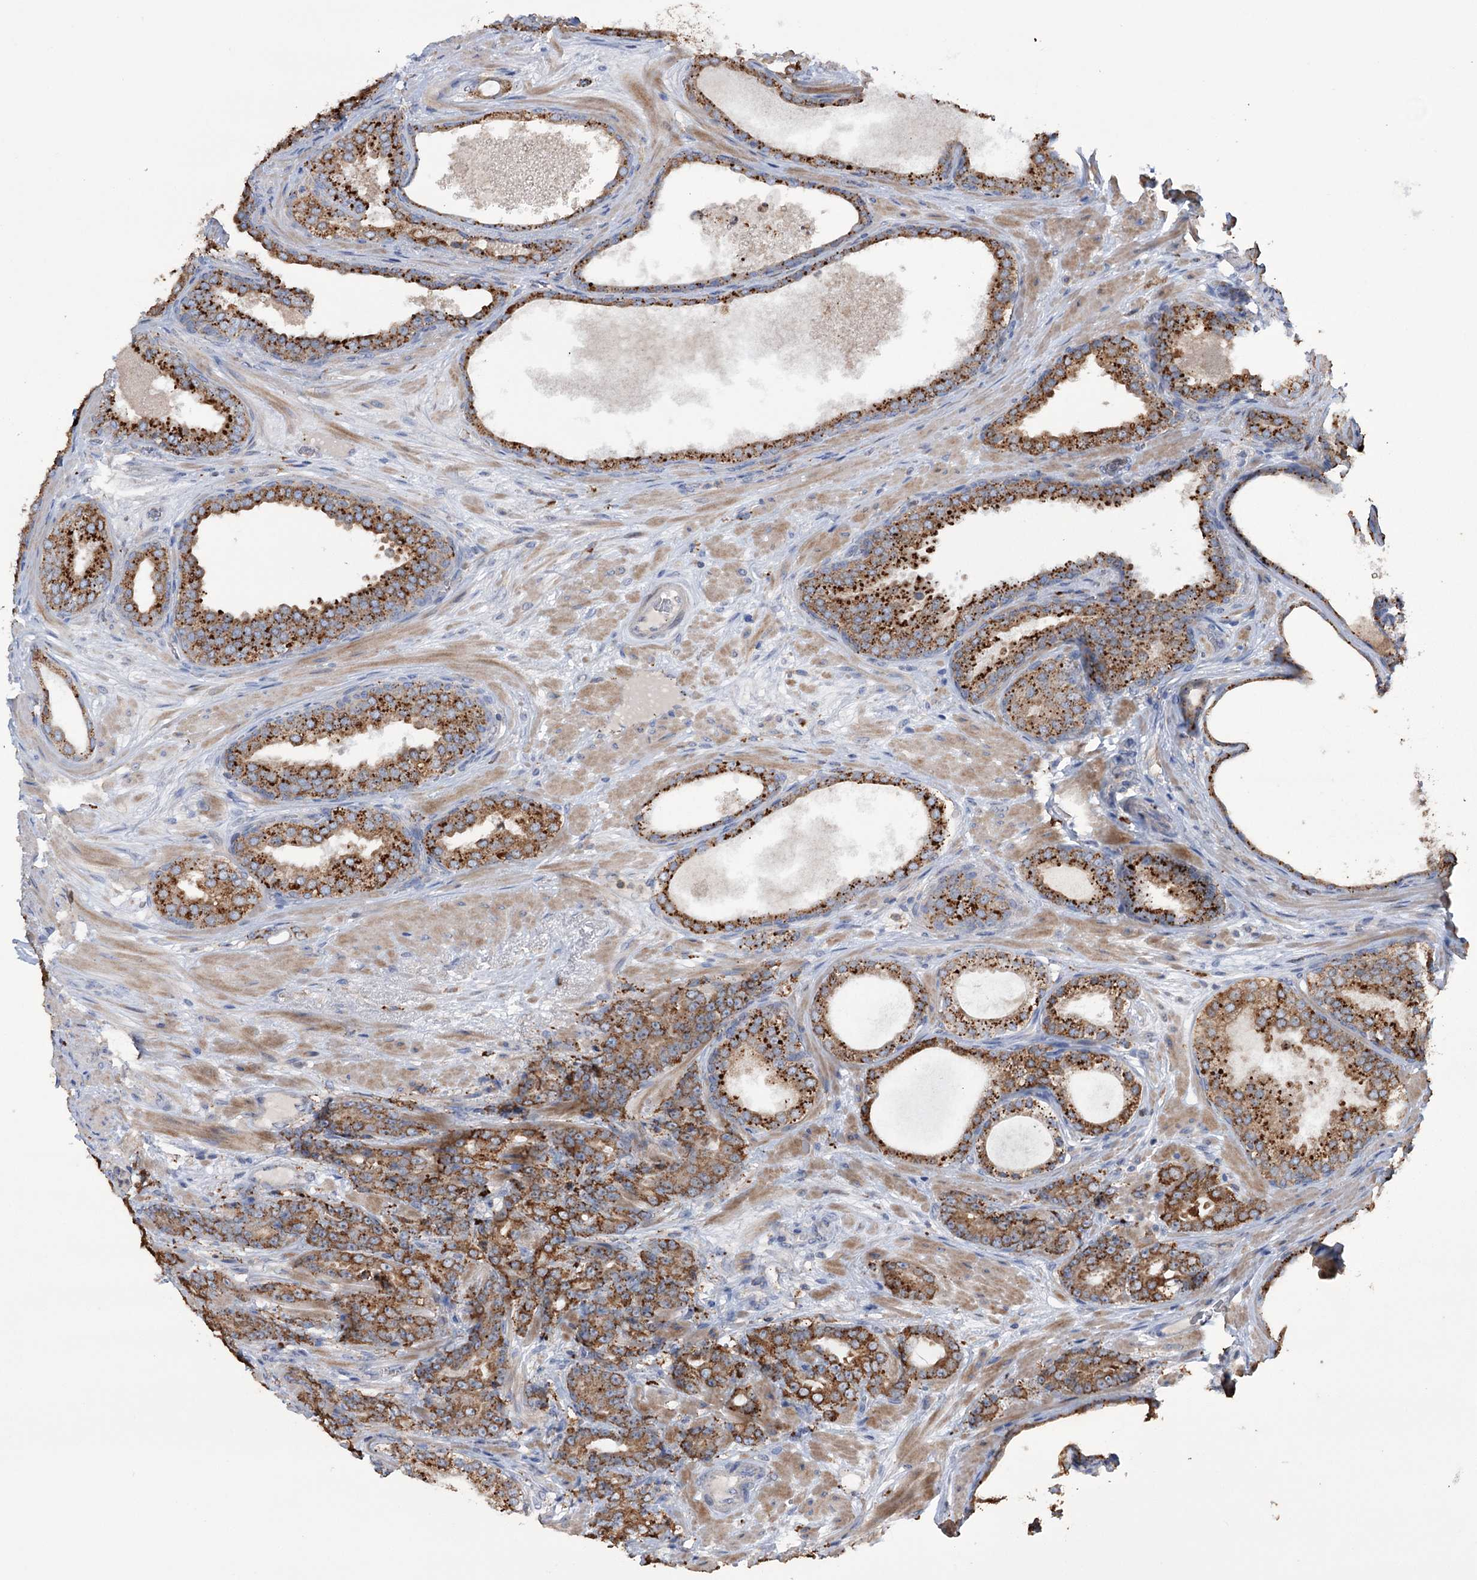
{"staining": {"intensity": "strong", "quantity": ">75%", "location": "cytoplasmic/membranous"}, "tissue": "prostate cancer", "cell_type": "Tumor cells", "image_type": "cancer", "snomed": [{"axis": "morphology", "description": "Adenocarcinoma, High grade"}, {"axis": "topography", "description": "Prostate"}], "caption": "Immunohistochemistry photomicrograph of human prostate cancer (high-grade adenocarcinoma) stained for a protein (brown), which exhibits high levels of strong cytoplasmic/membranous staining in approximately >75% of tumor cells.", "gene": "TRIM71", "patient": {"sex": "male", "age": 59}}